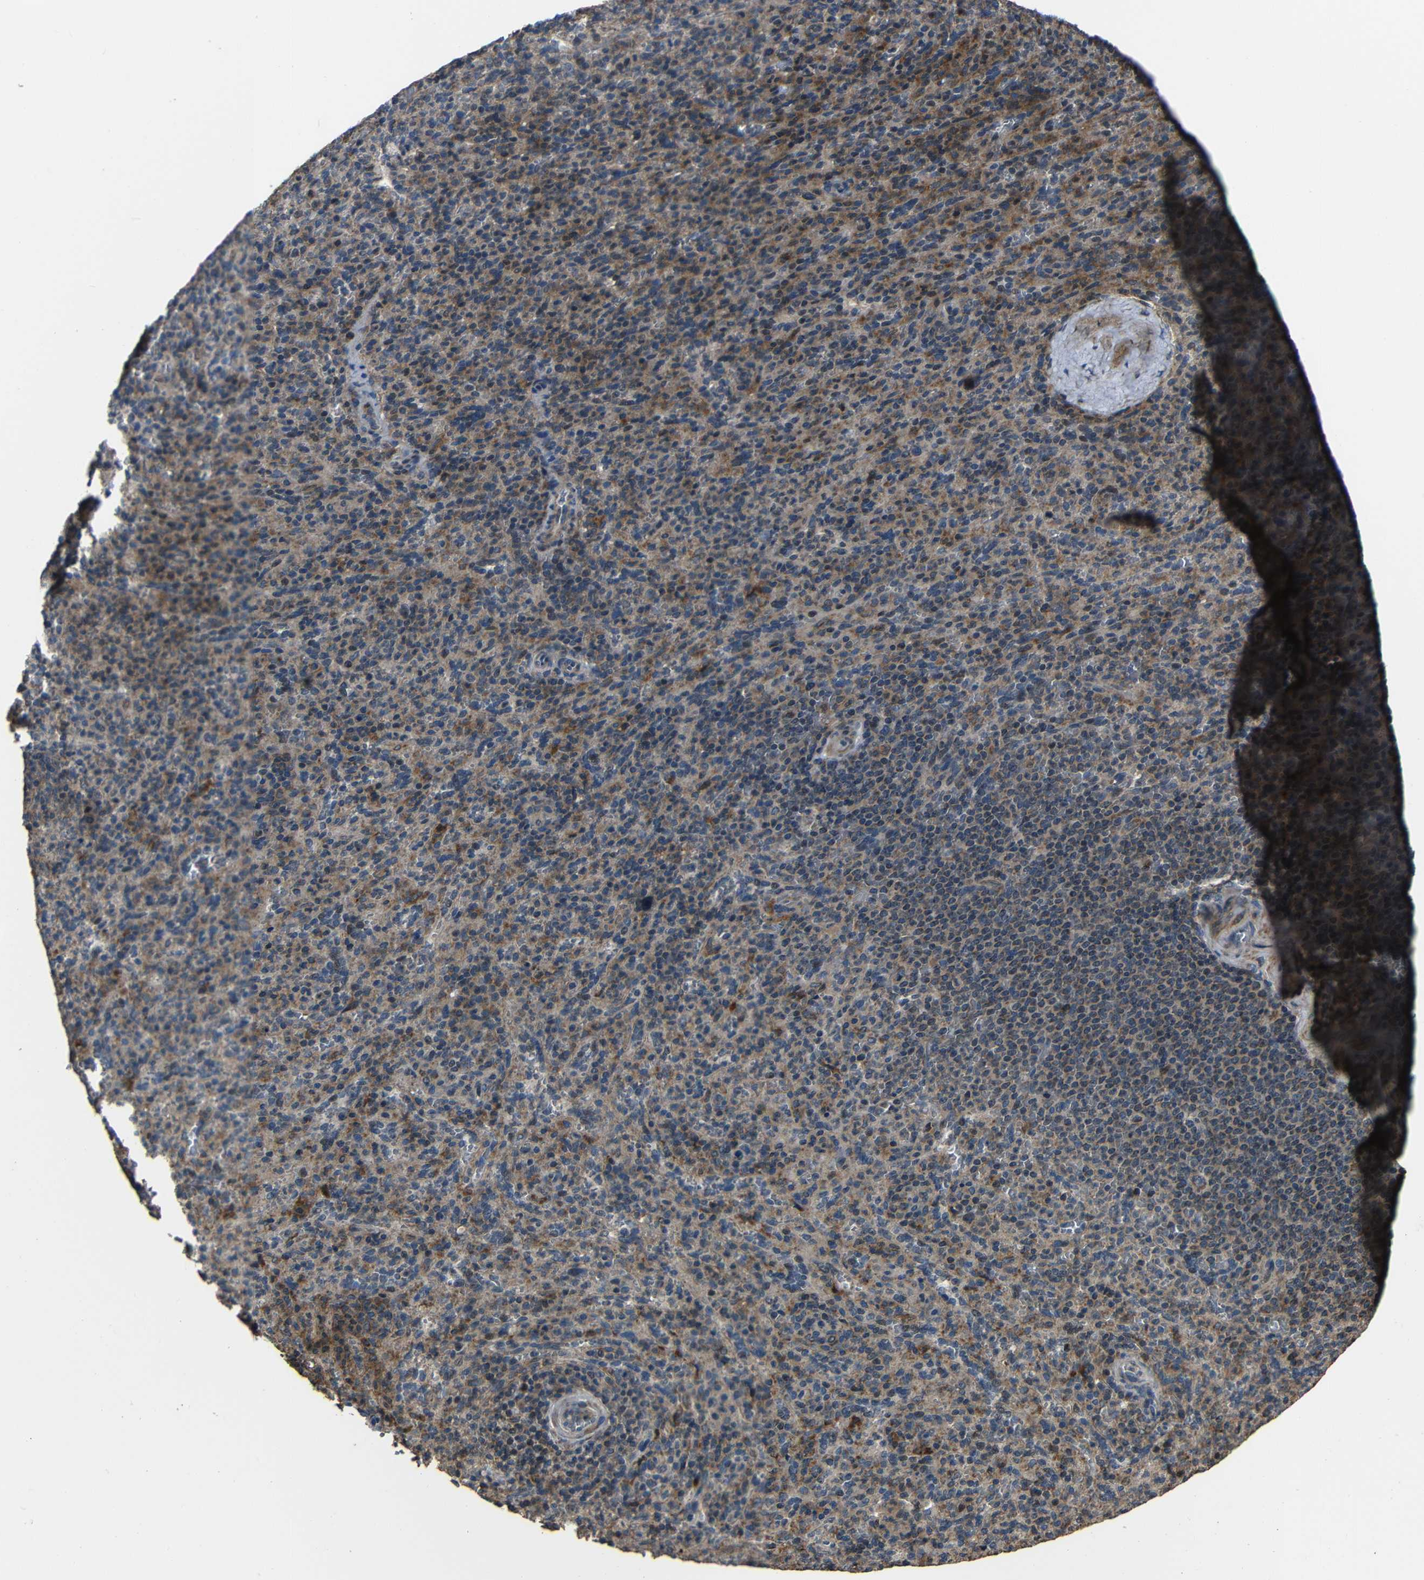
{"staining": {"intensity": "moderate", "quantity": ">75%", "location": "cytoplasmic/membranous"}, "tissue": "spleen", "cell_type": "Cells in red pulp", "image_type": "normal", "snomed": [{"axis": "morphology", "description": "Normal tissue, NOS"}, {"axis": "topography", "description": "Spleen"}], "caption": "Immunohistochemical staining of benign human spleen displays >75% levels of moderate cytoplasmic/membranous protein staining in approximately >75% of cells in red pulp.", "gene": "SNN", "patient": {"sex": "male", "age": 36}}